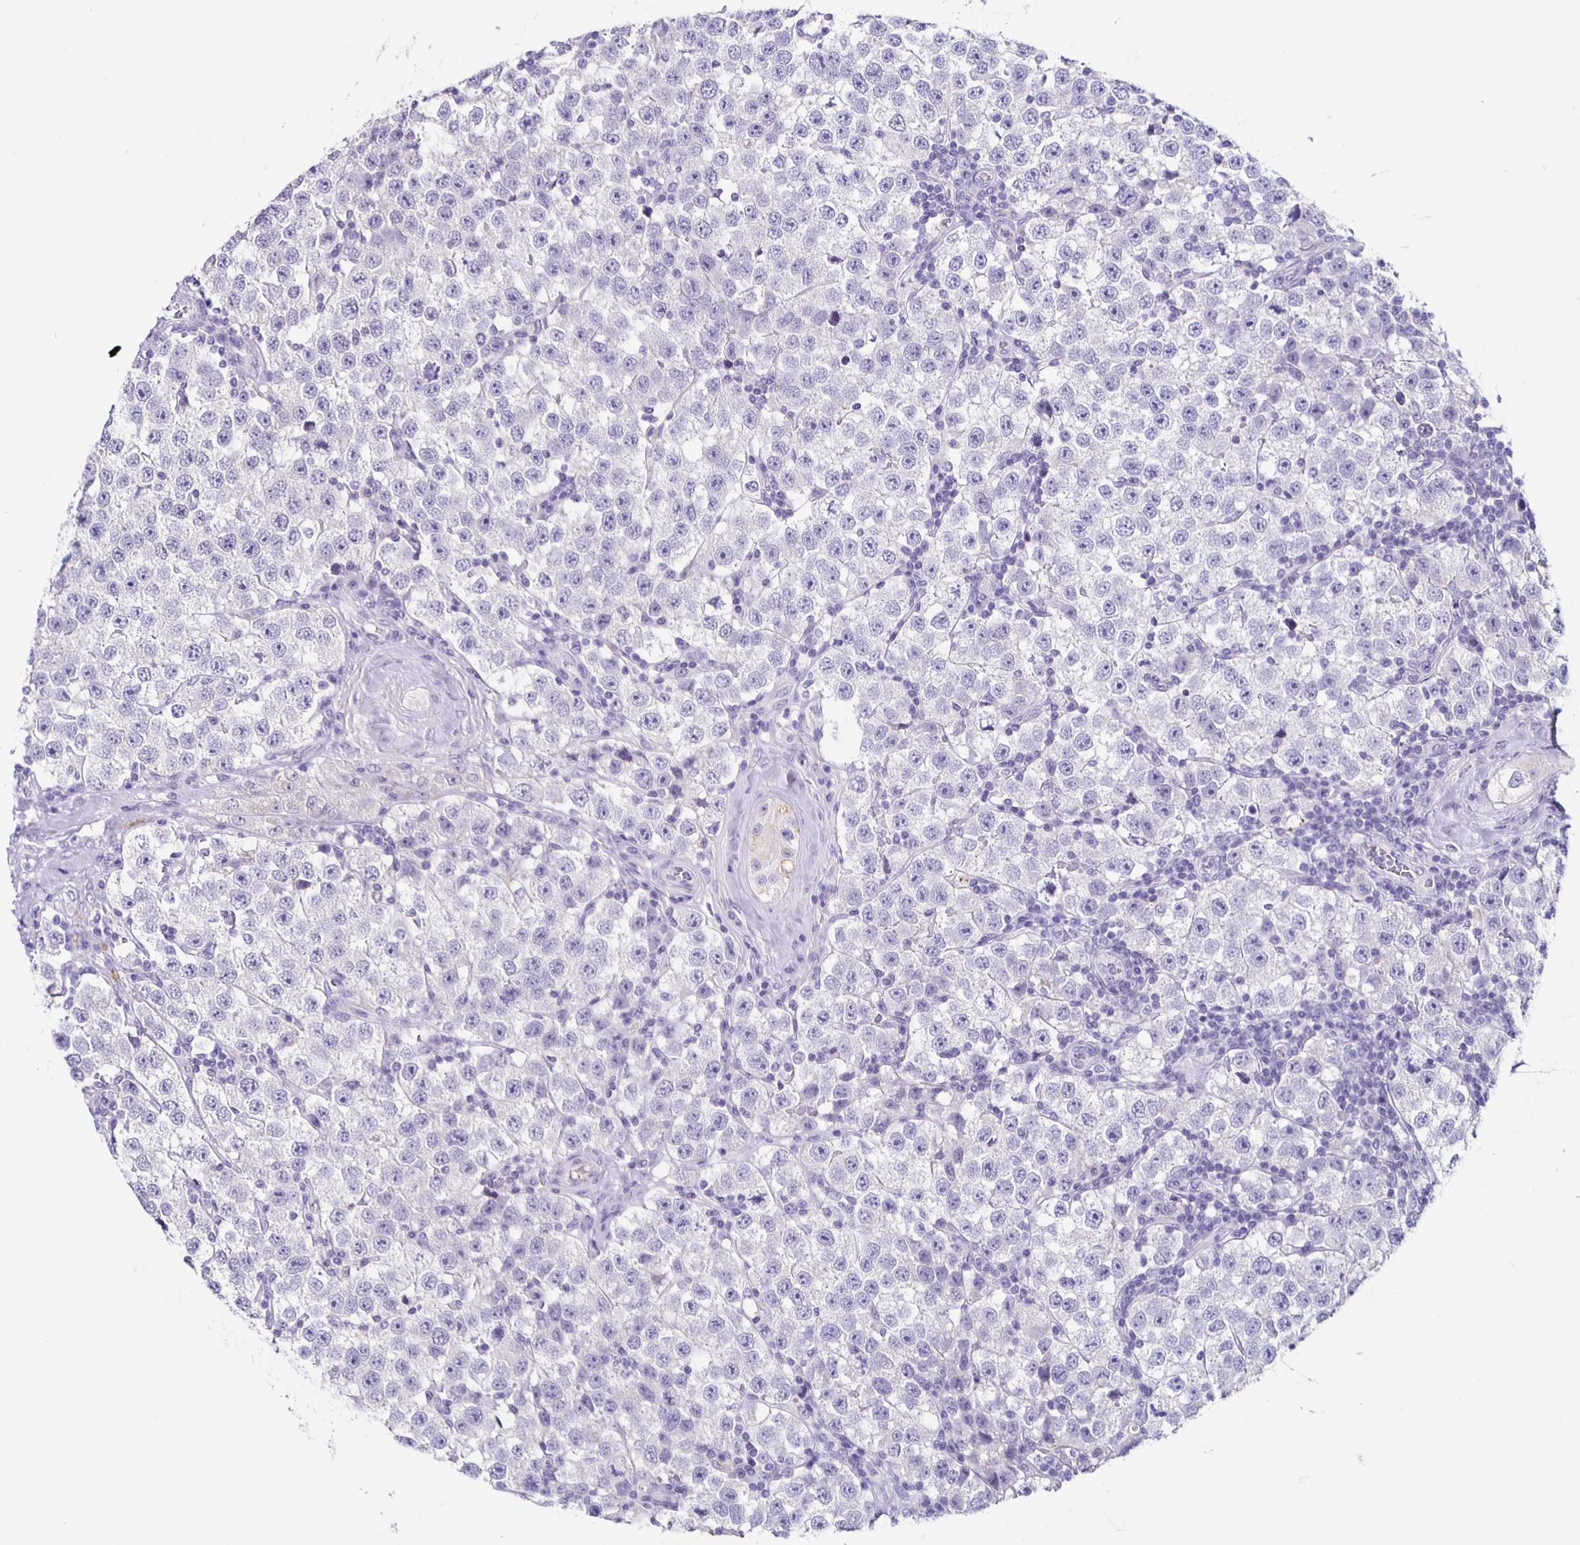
{"staining": {"intensity": "negative", "quantity": "none", "location": "none"}, "tissue": "testis cancer", "cell_type": "Tumor cells", "image_type": "cancer", "snomed": [{"axis": "morphology", "description": "Seminoma, NOS"}, {"axis": "topography", "description": "Testis"}], "caption": "Micrograph shows no protein staining in tumor cells of seminoma (testis) tissue. (IHC, brightfield microscopy, high magnification).", "gene": "CARNS1", "patient": {"sex": "male", "age": 34}}